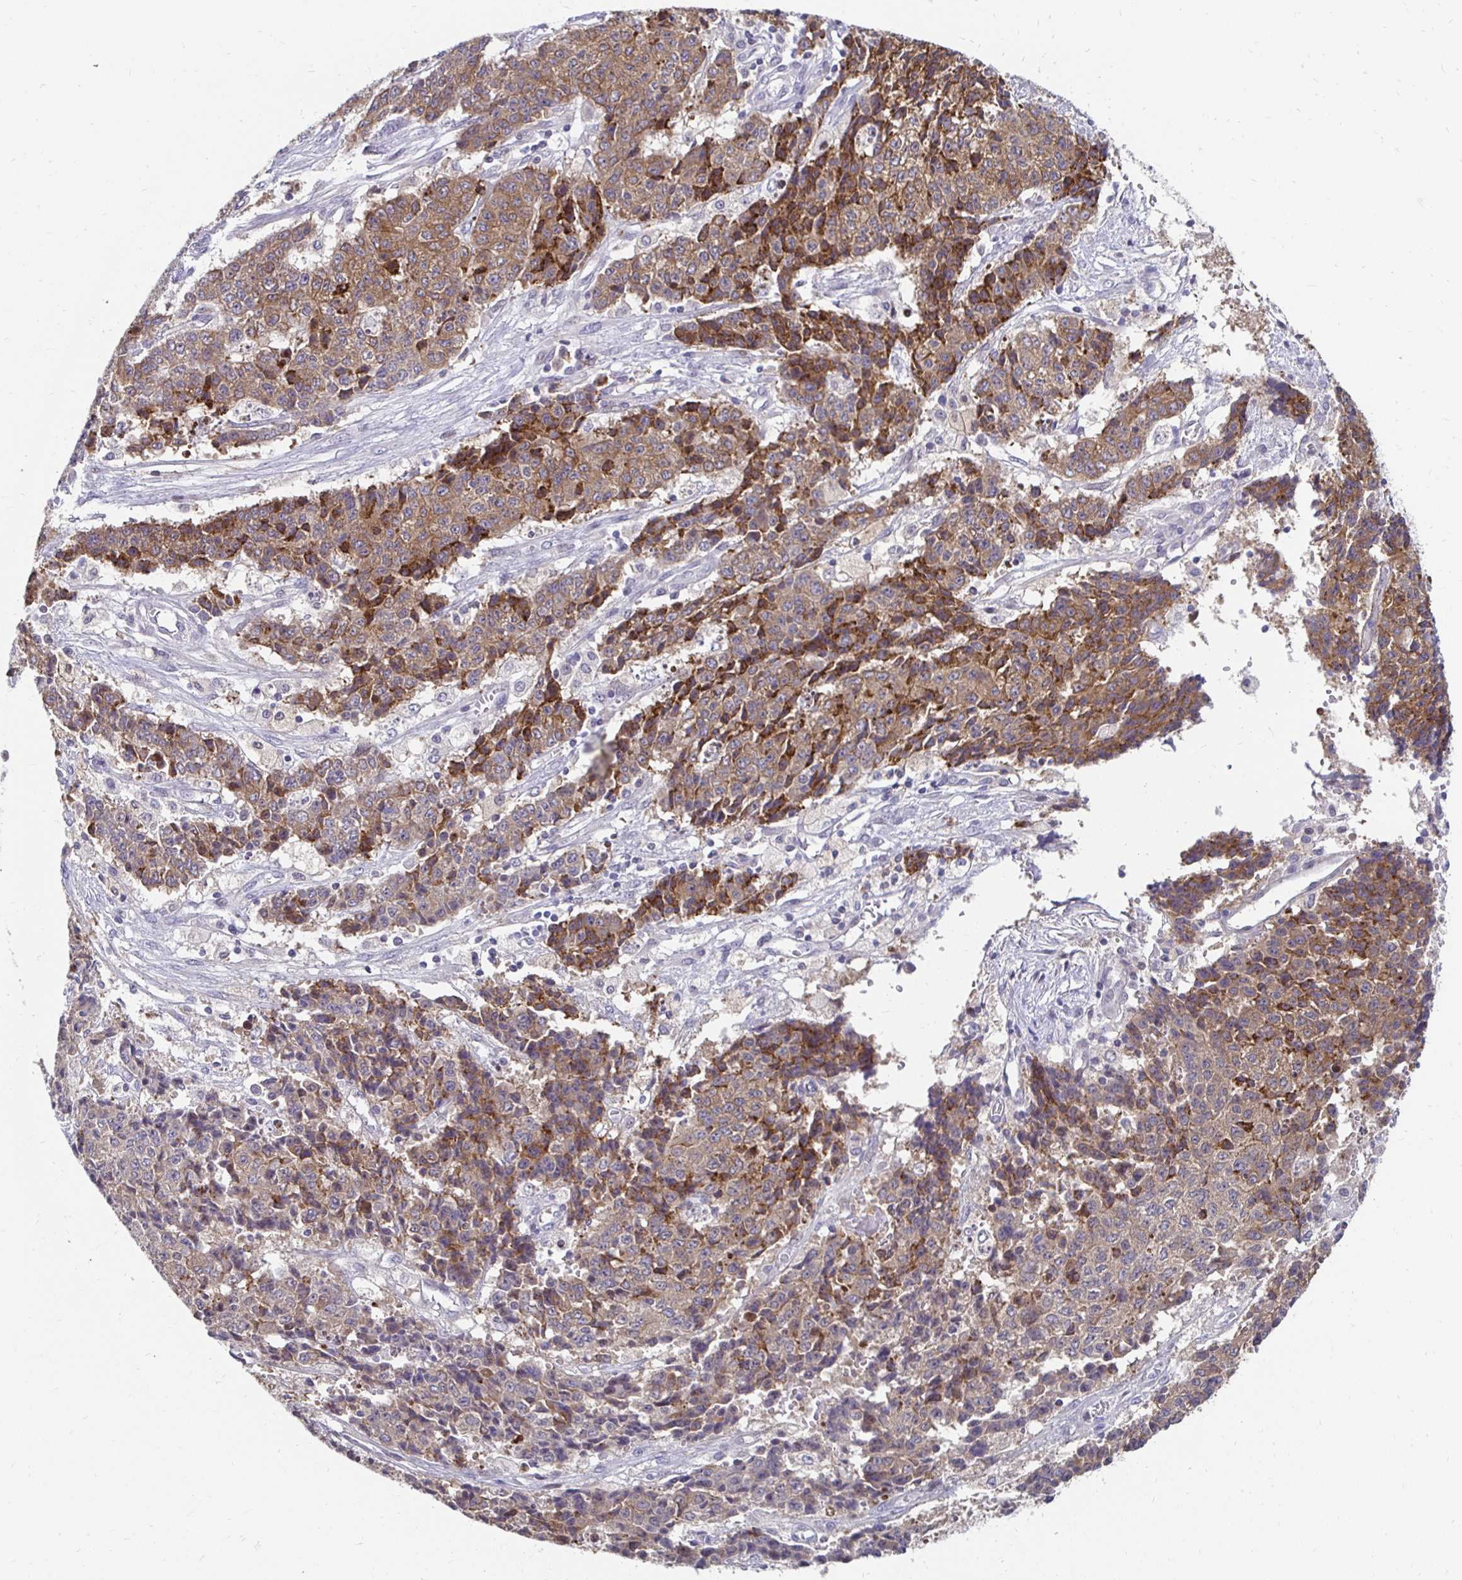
{"staining": {"intensity": "strong", "quantity": "25%-75%", "location": "cytoplasmic/membranous"}, "tissue": "ovarian cancer", "cell_type": "Tumor cells", "image_type": "cancer", "snomed": [{"axis": "morphology", "description": "Carcinoma, endometroid"}, {"axis": "topography", "description": "Ovary"}], "caption": "High-magnification brightfield microscopy of ovarian cancer (endometroid carcinoma) stained with DAB (3,3'-diaminobenzidine) (brown) and counterstained with hematoxylin (blue). tumor cells exhibit strong cytoplasmic/membranous staining is seen in approximately25%-75% of cells. The protein is shown in brown color, while the nuclei are stained blue.", "gene": "PADI2", "patient": {"sex": "female", "age": 42}}